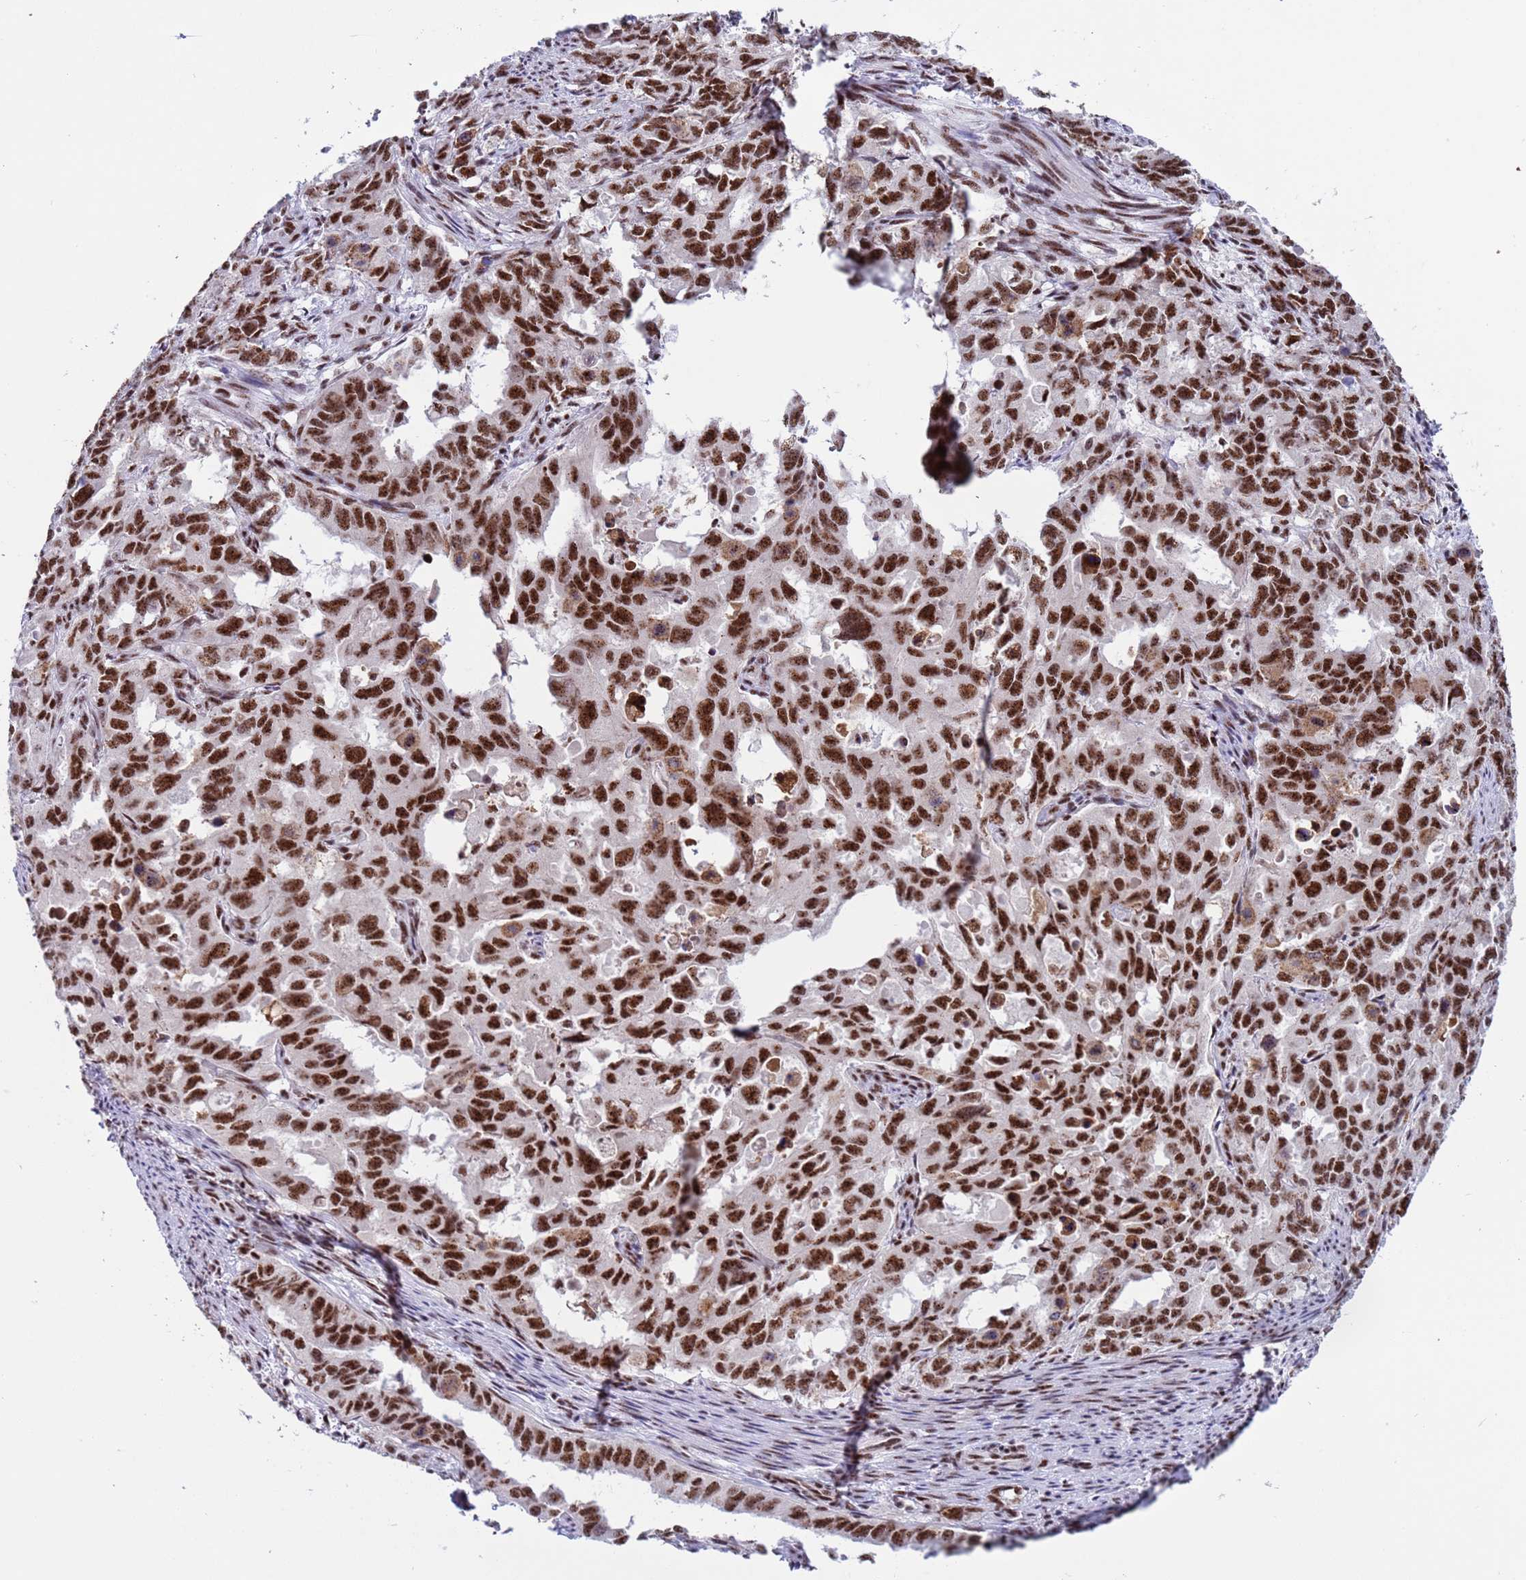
{"staining": {"intensity": "strong", "quantity": ">75%", "location": "nuclear"}, "tissue": "endometrial cancer", "cell_type": "Tumor cells", "image_type": "cancer", "snomed": [{"axis": "morphology", "description": "Adenocarcinoma, NOS"}, {"axis": "topography", "description": "Endometrium"}], "caption": "DAB immunohistochemical staining of human endometrial cancer demonstrates strong nuclear protein staining in about >75% of tumor cells.", "gene": "THOC2", "patient": {"sex": "female", "age": 65}}